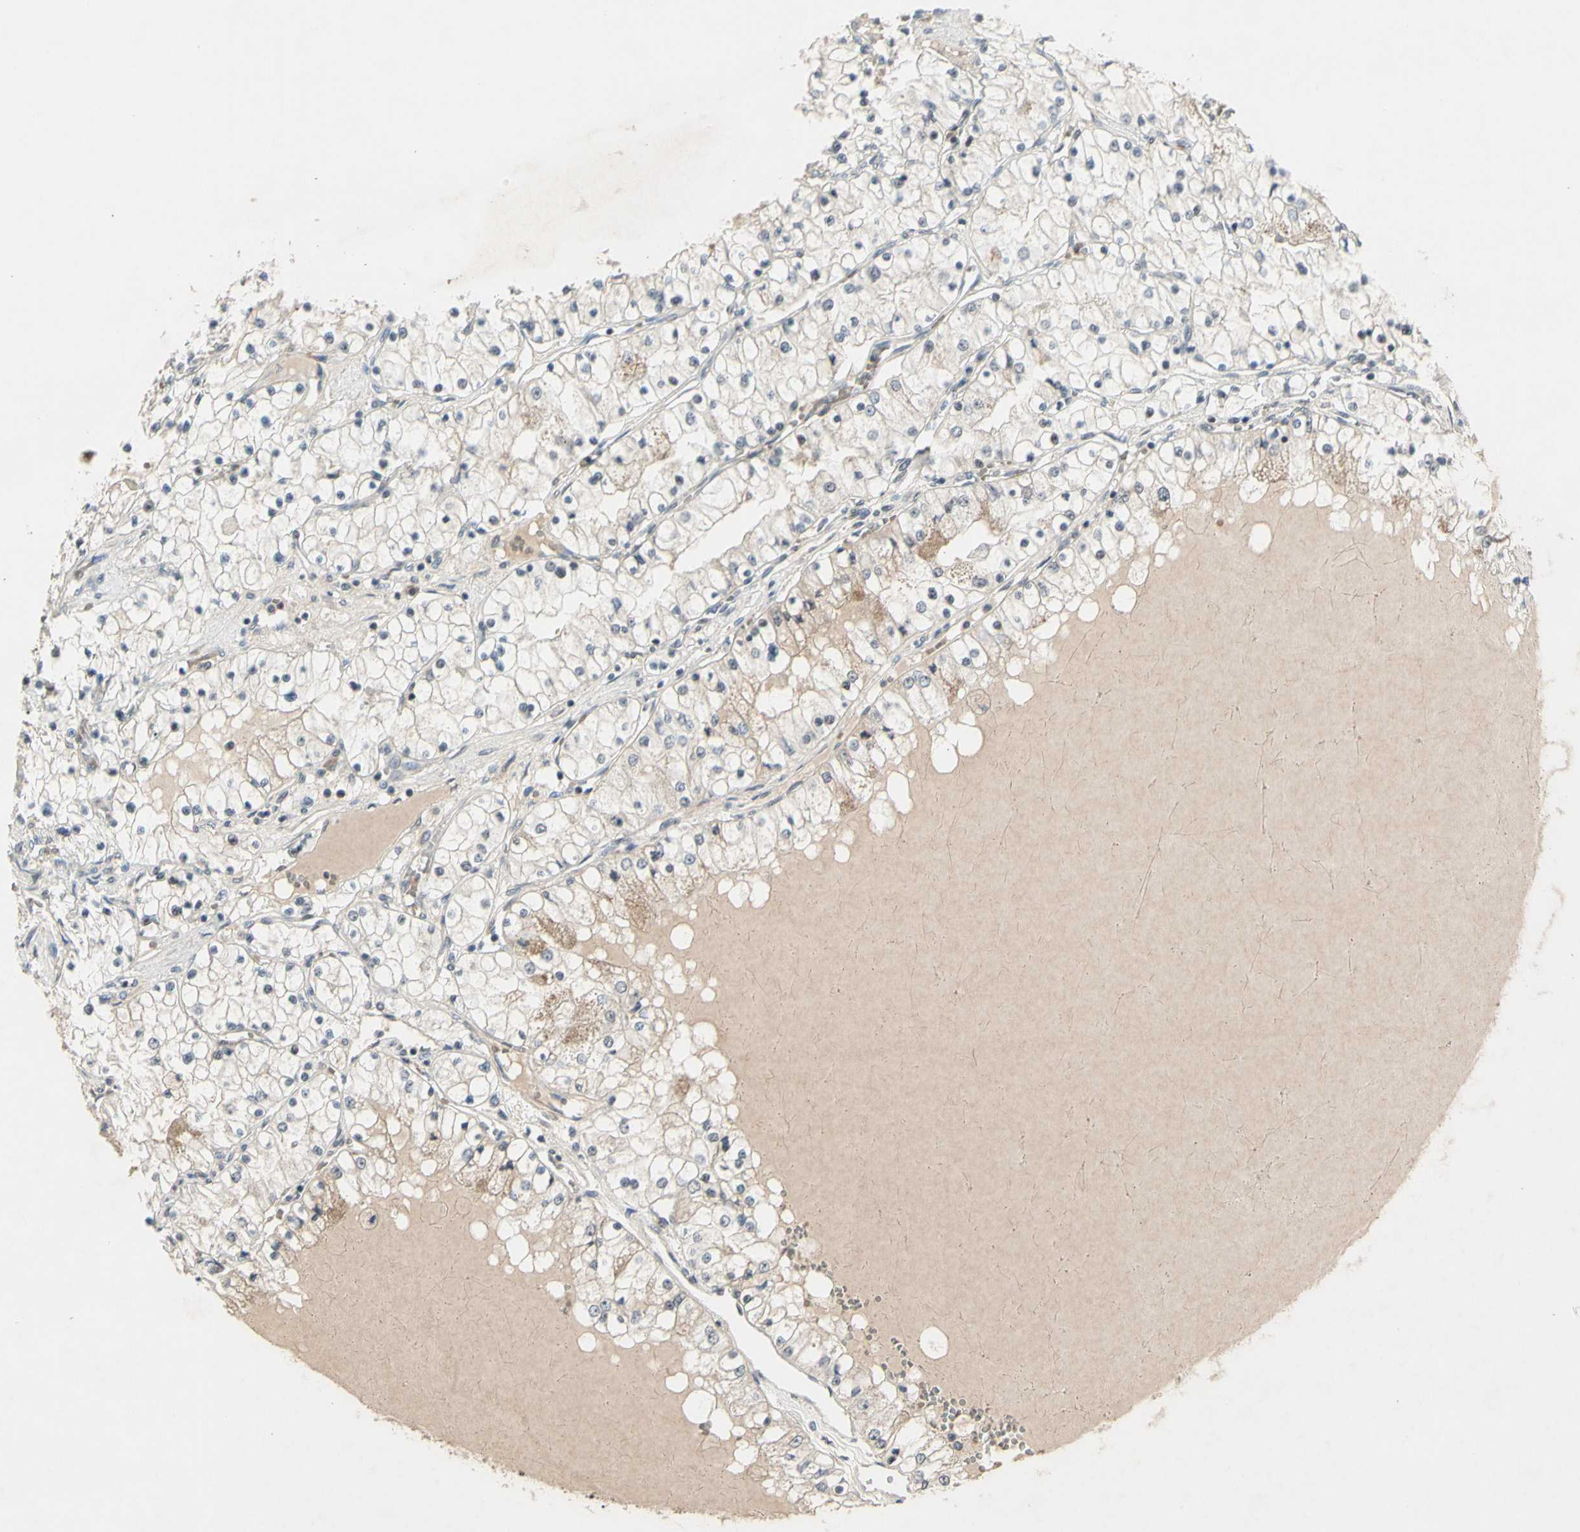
{"staining": {"intensity": "weak", "quantity": "<25%", "location": "cytoplasmic/membranous"}, "tissue": "renal cancer", "cell_type": "Tumor cells", "image_type": "cancer", "snomed": [{"axis": "morphology", "description": "Adenocarcinoma, NOS"}, {"axis": "topography", "description": "Kidney"}], "caption": "High power microscopy image of an IHC image of adenocarcinoma (renal), revealing no significant positivity in tumor cells. (DAB (3,3'-diaminobenzidine) IHC, high magnification).", "gene": "GREM1", "patient": {"sex": "male", "age": 68}}